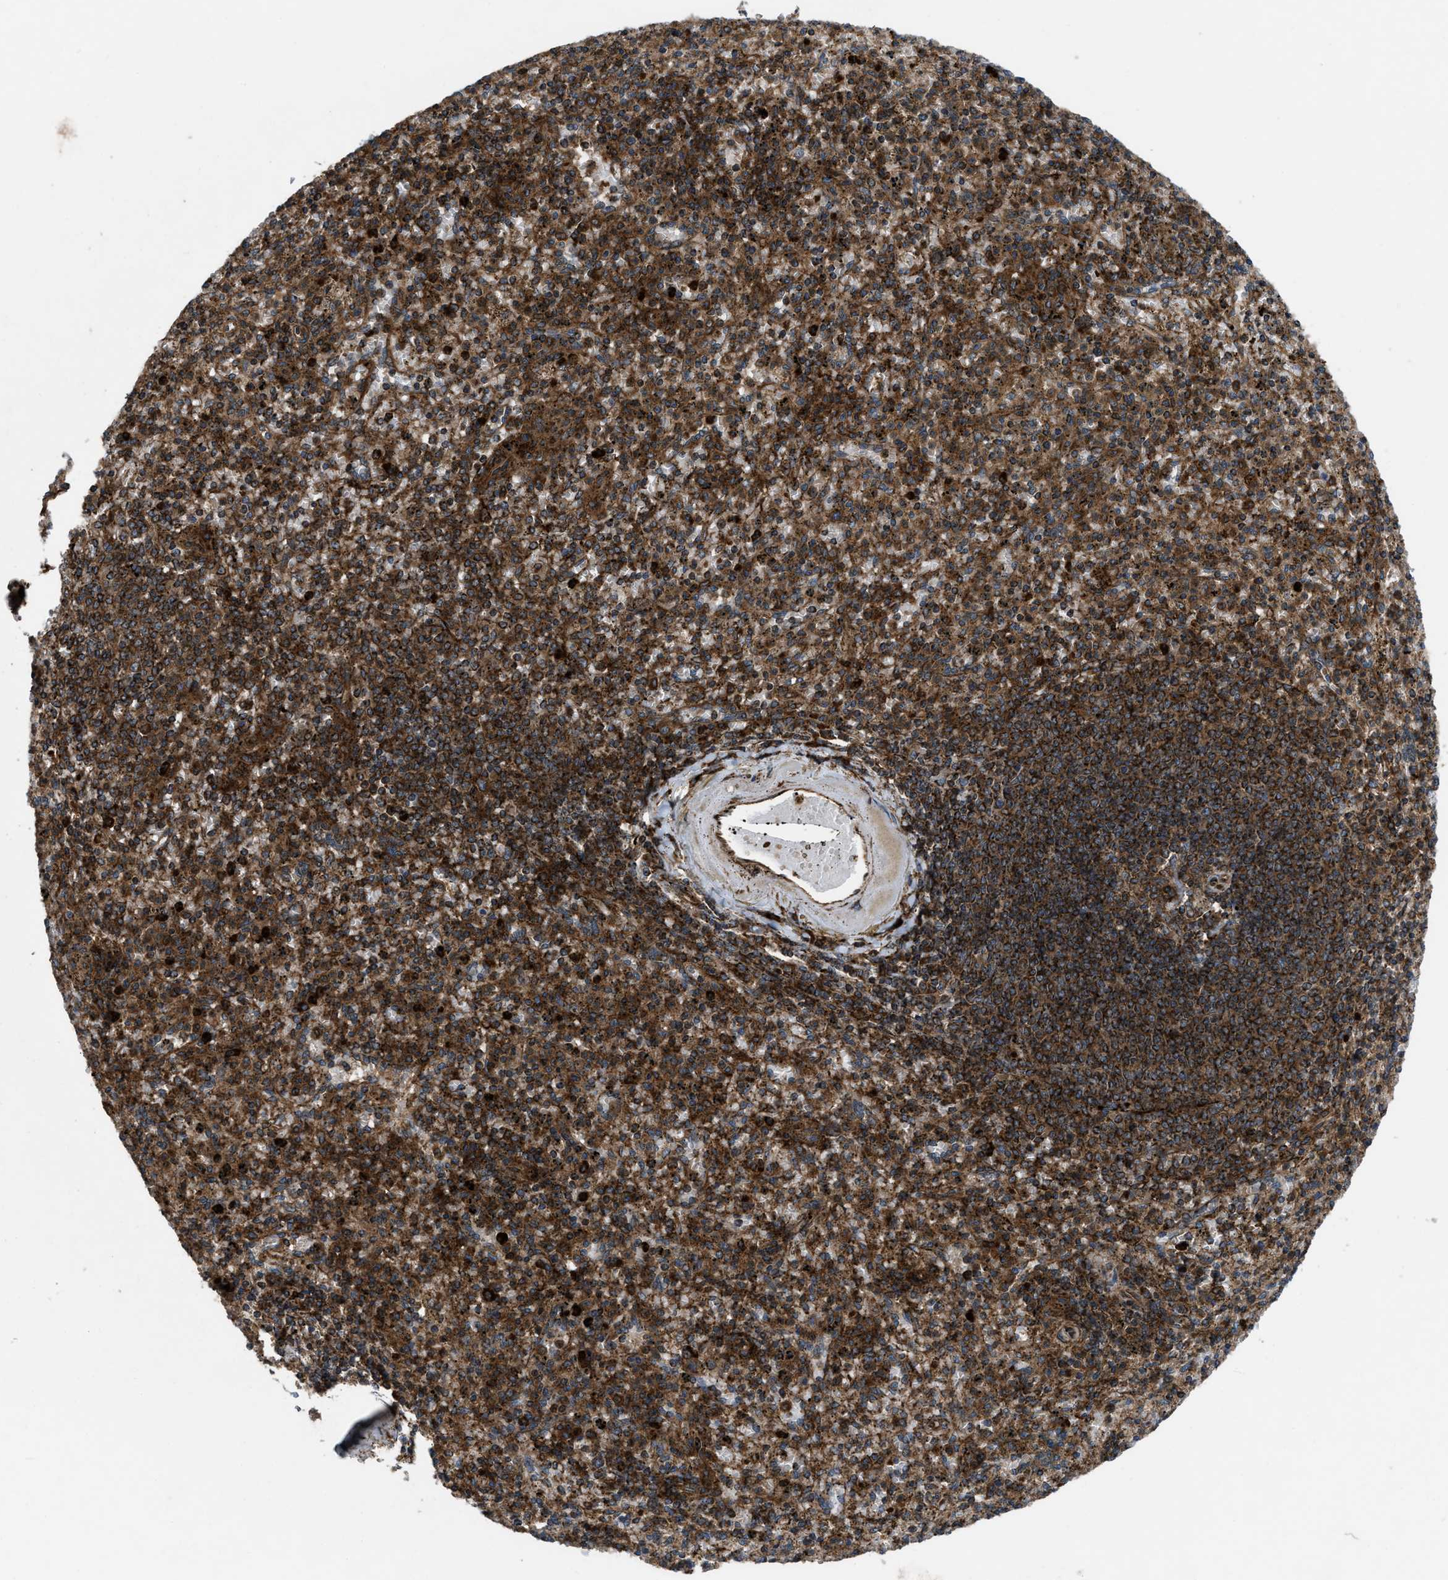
{"staining": {"intensity": "strong", "quantity": ">75%", "location": "cytoplasmic/membranous"}, "tissue": "spleen", "cell_type": "Cells in red pulp", "image_type": "normal", "snomed": [{"axis": "morphology", "description": "Normal tissue, NOS"}, {"axis": "topography", "description": "Spleen"}], "caption": "Normal spleen was stained to show a protein in brown. There is high levels of strong cytoplasmic/membranous staining in about >75% of cells in red pulp.", "gene": "PER3", "patient": {"sex": "male", "age": 72}}